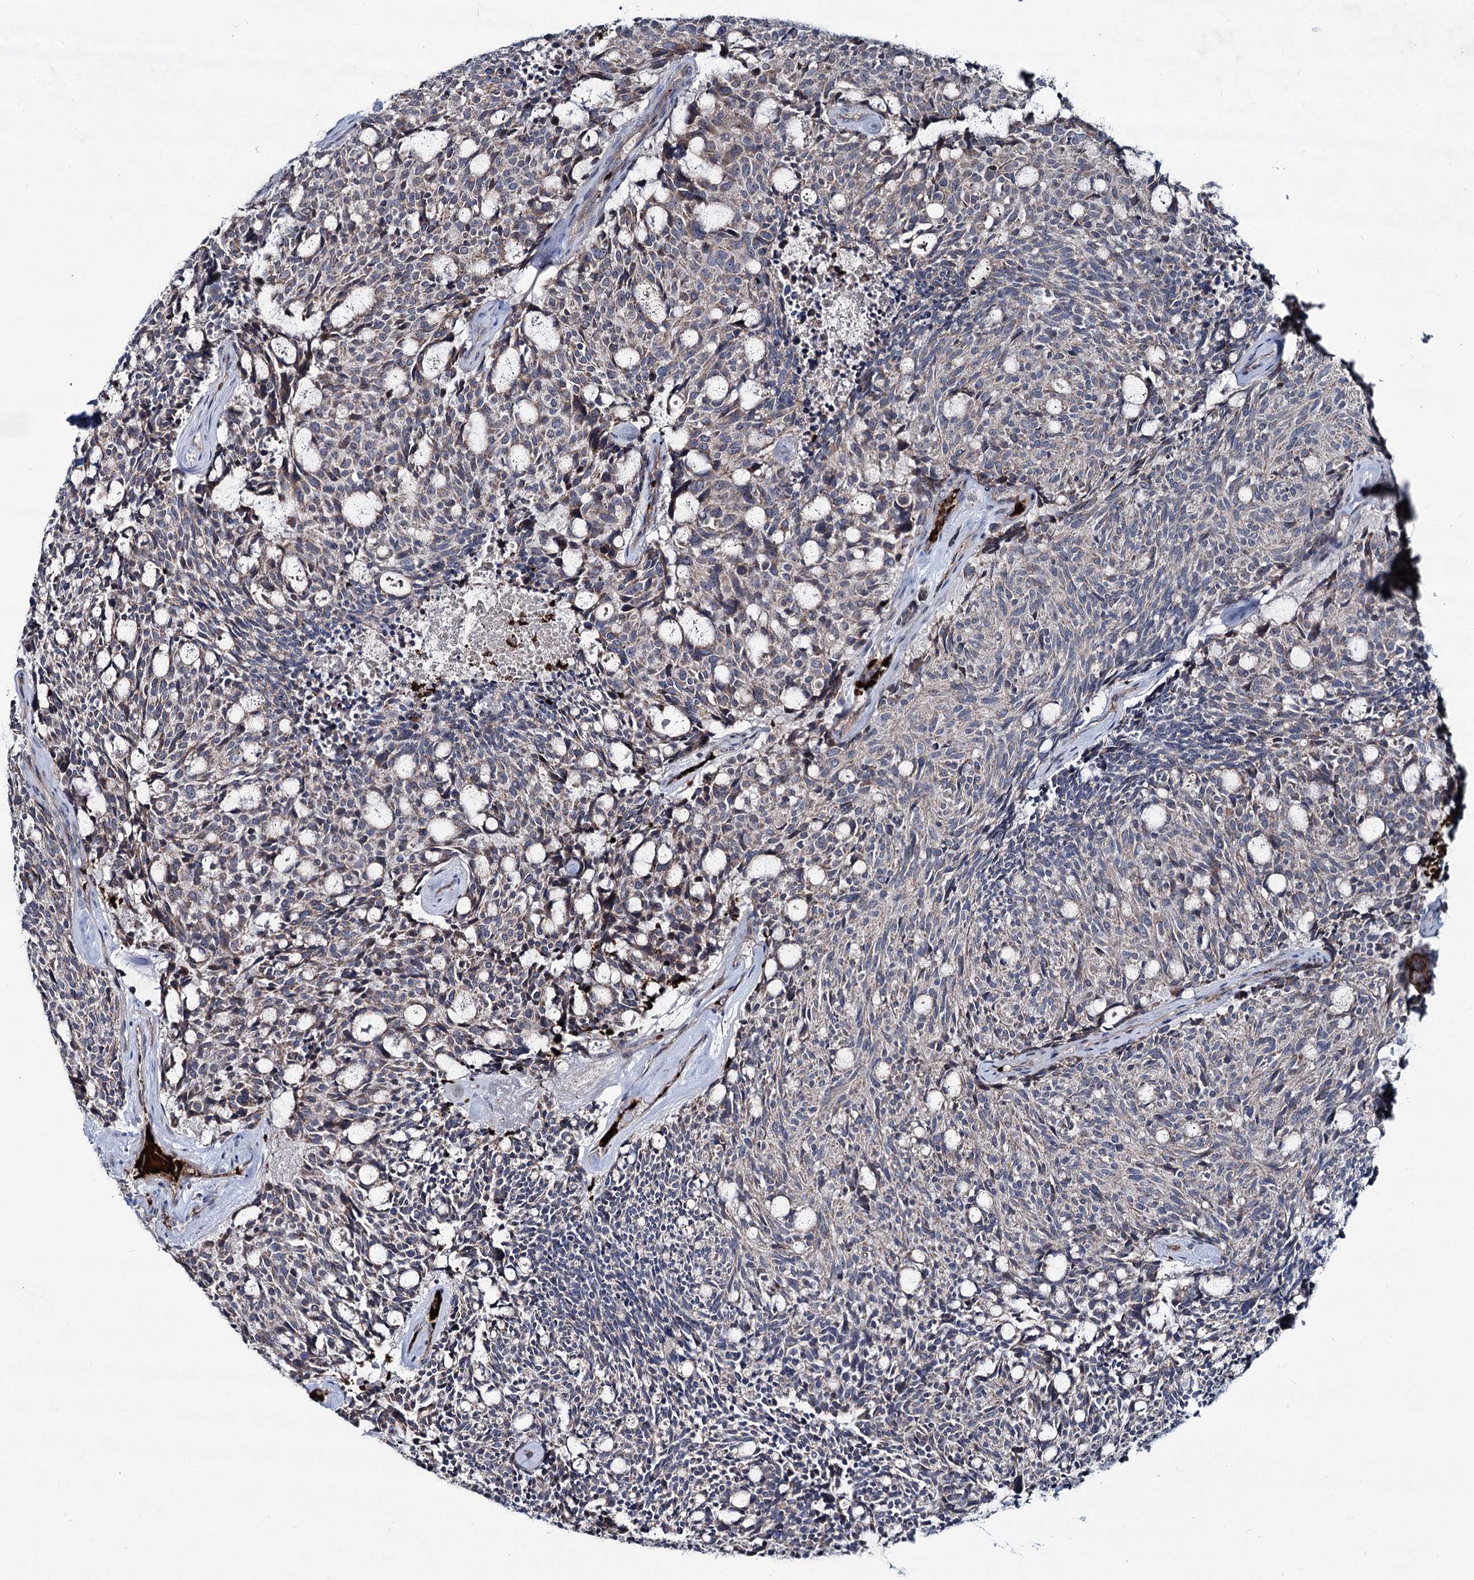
{"staining": {"intensity": "weak", "quantity": "<25%", "location": "cytoplasmic/membranous"}, "tissue": "carcinoid", "cell_type": "Tumor cells", "image_type": "cancer", "snomed": [{"axis": "morphology", "description": "Carcinoid, malignant, NOS"}, {"axis": "topography", "description": "Pancreas"}], "caption": "Micrograph shows no significant protein staining in tumor cells of carcinoid.", "gene": "RNF6", "patient": {"sex": "female", "age": 54}}